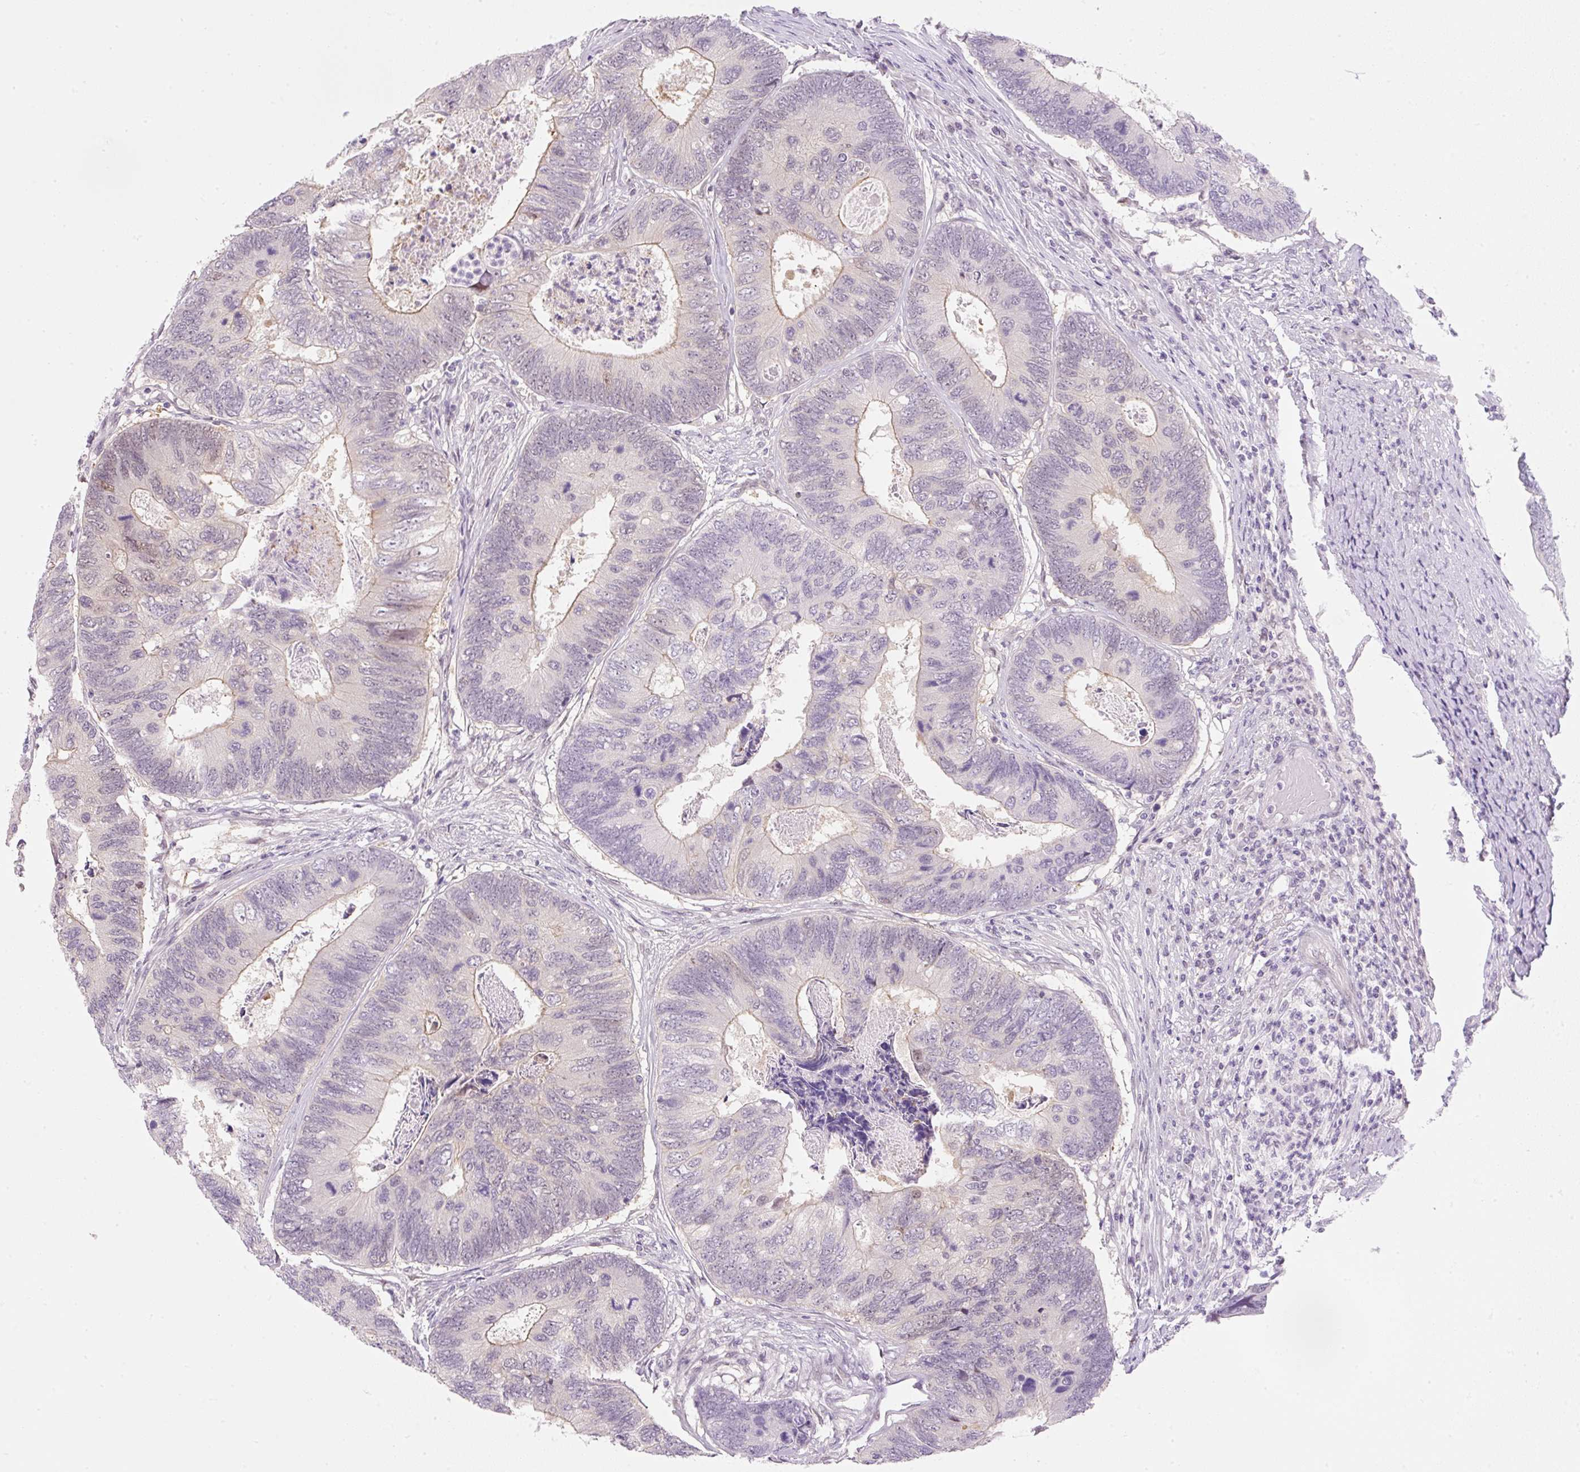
{"staining": {"intensity": "negative", "quantity": "none", "location": "none"}, "tissue": "colorectal cancer", "cell_type": "Tumor cells", "image_type": "cancer", "snomed": [{"axis": "morphology", "description": "Adenocarcinoma, NOS"}, {"axis": "topography", "description": "Colon"}], "caption": "This image is of colorectal cancer stained with IHC to label a protein in brown with the nuclei are counter-stained blue. There is no positivity in tumor cells. (DAB (3,3'-diaminobenzidine) IHC with hematoxylin counter stain).", "gene": "SYNE3", "patient": {"sex": "female", "age": 67}}